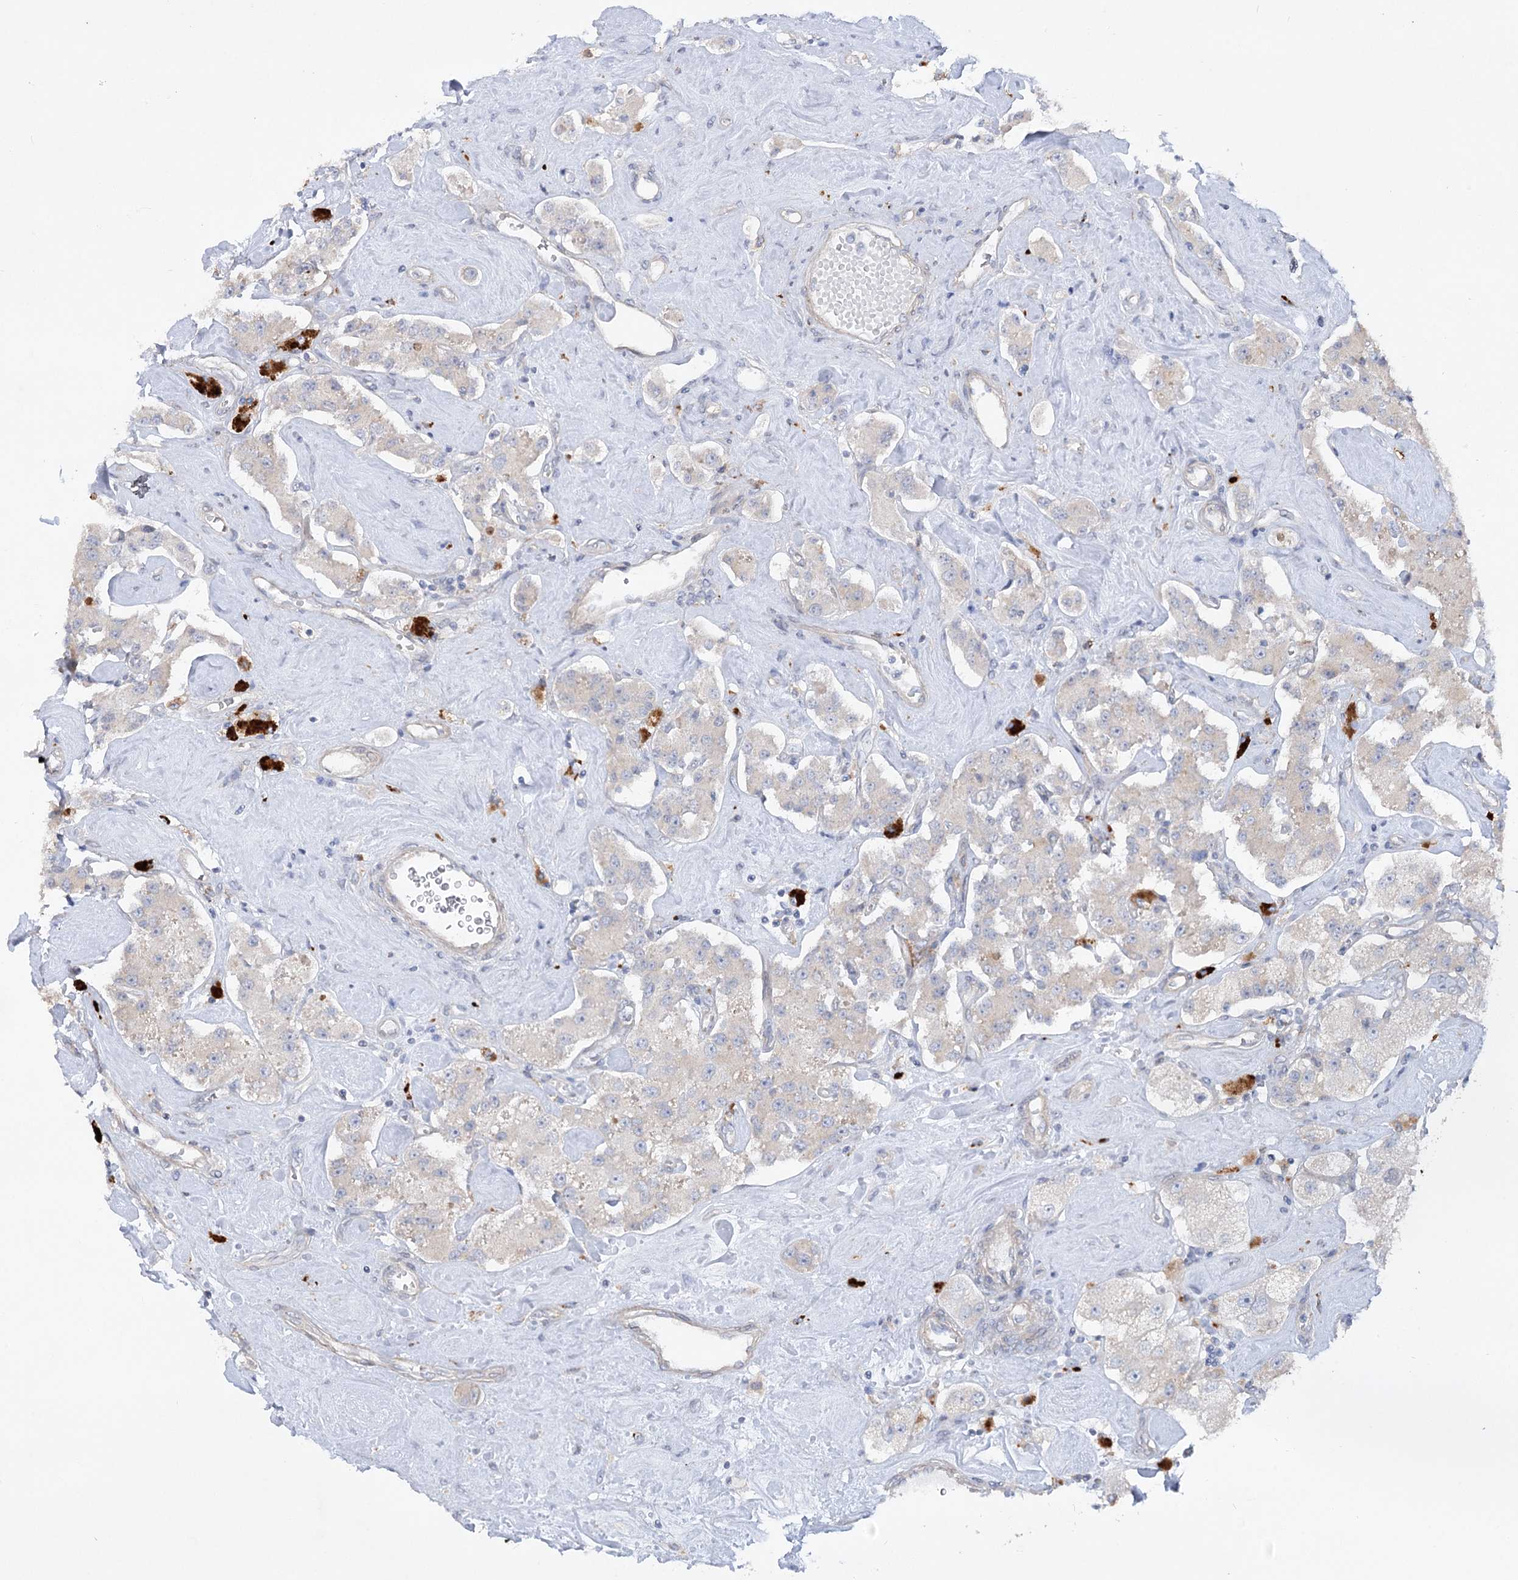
{"staining": {"intensity": "negative", "quantity": "none", "location": "none"}, "tissue": "carcinoid", "cell_type": "Tumor cells", "image_type": "cancer", "snomed": [{"axis": "morphology", "description": "Carcinoid, malignant, NOS"}, {"axis": "topography", "description": "Pancreas"}], "caption": "Human malignant carcinoid stained for a protein using IHC displays no positivity in tumor cells.", "gene": "SCN11A", "patient": {"sex": "male", "age": 41}}